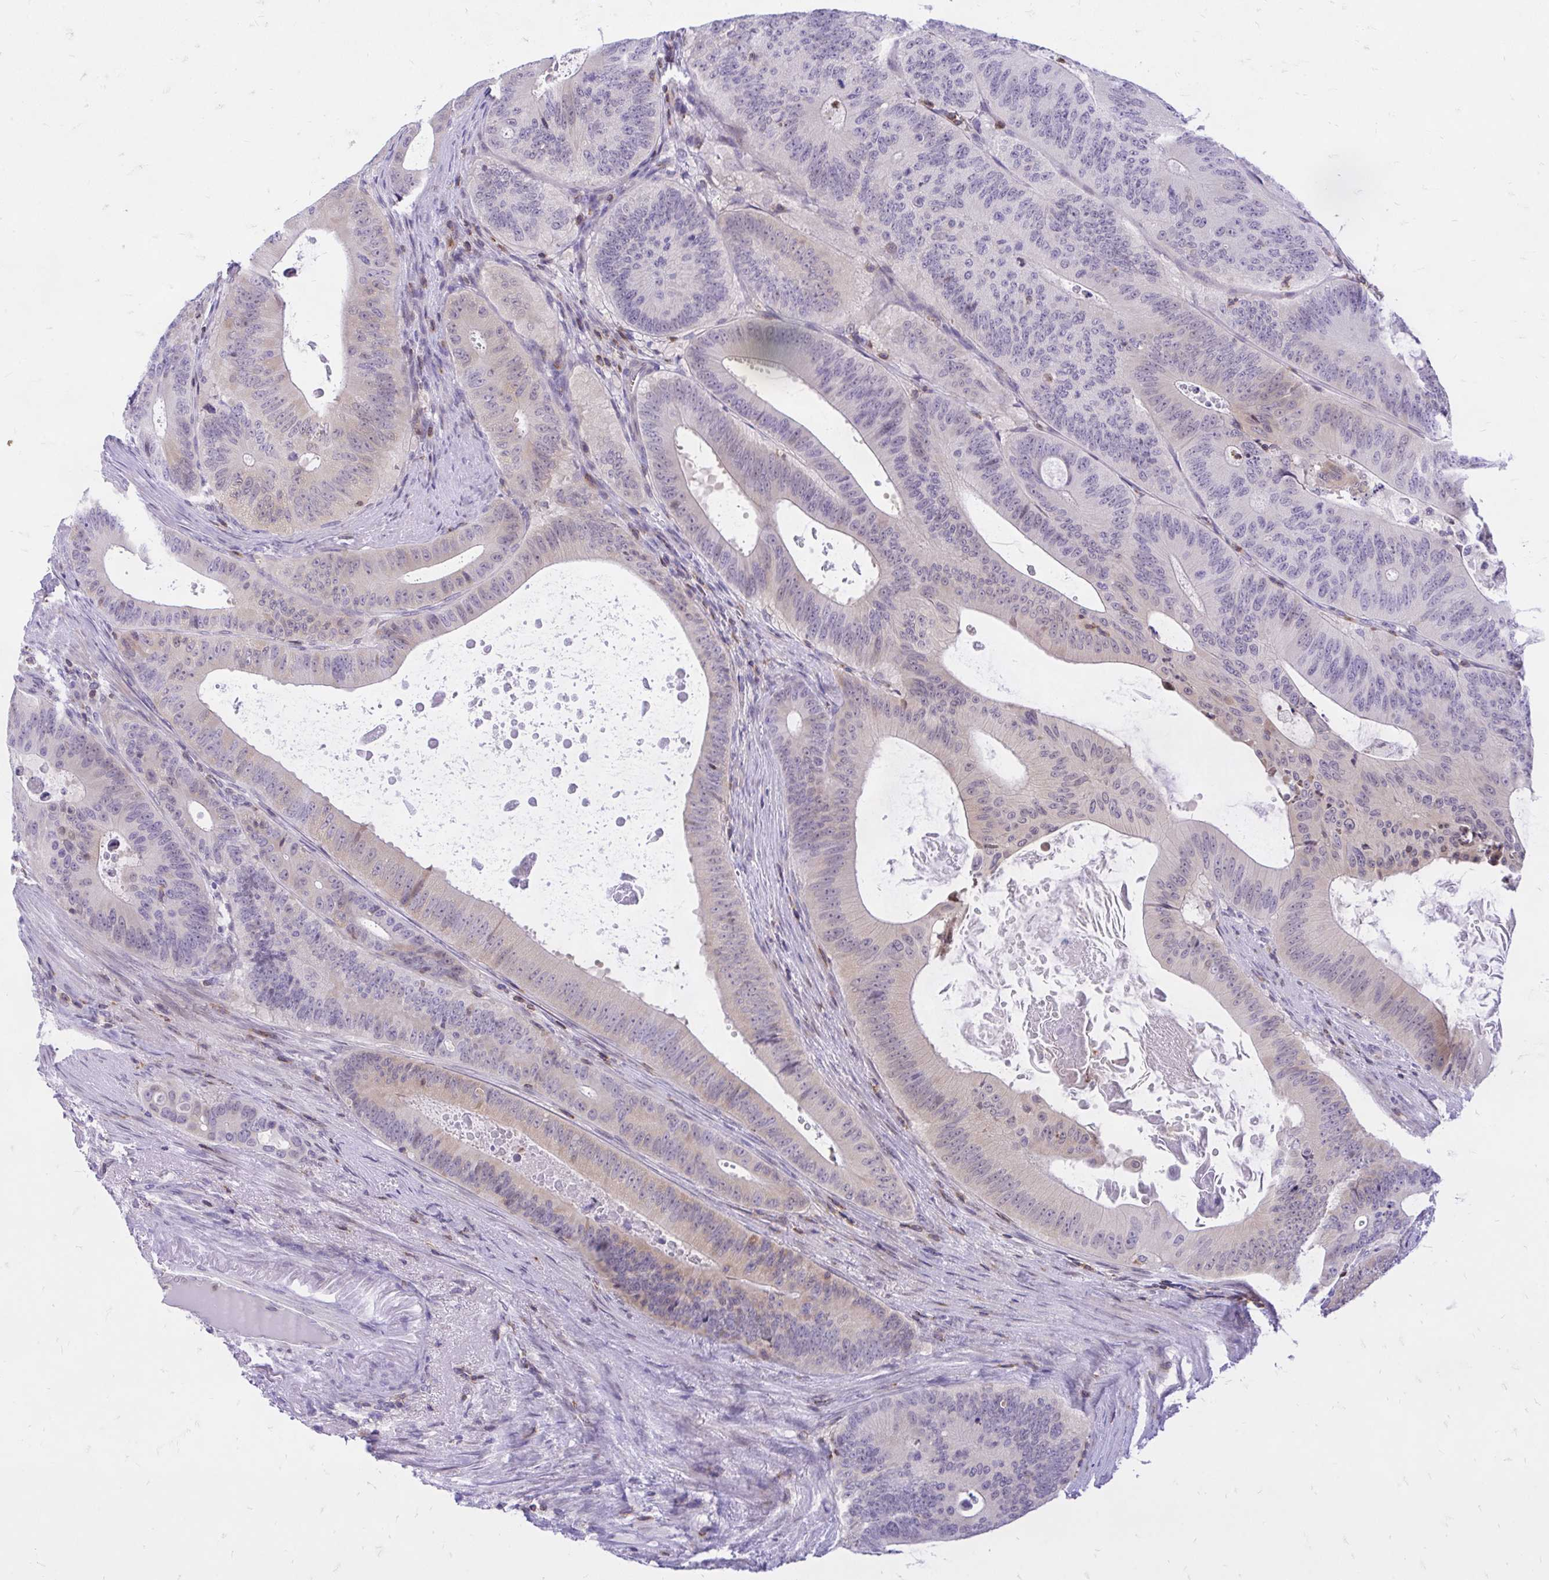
{"staining": {"intensity": "moderate", "quantity": "<25%", "location": "cytoplasmic/membranous,nuclear"}, "tissue": "colorectal cancer", "cell_type": "Tumor cells", "image_type": "cancer", "snomed": [{"axis": "morphology", "description": "Adenocarcinoma, NOS"}, {"axis": "topography", "description": "Colon"}], "caption": "Immunohistochemical staining of human adenocarcinoma (colorectal) reveals low levels of moderate cytoplasmic/membranous and nuclear protein staining in approximately <25% of tumor cells.", "gene": "CXCL8", "patient": {"sex": "male", "age": 62}}